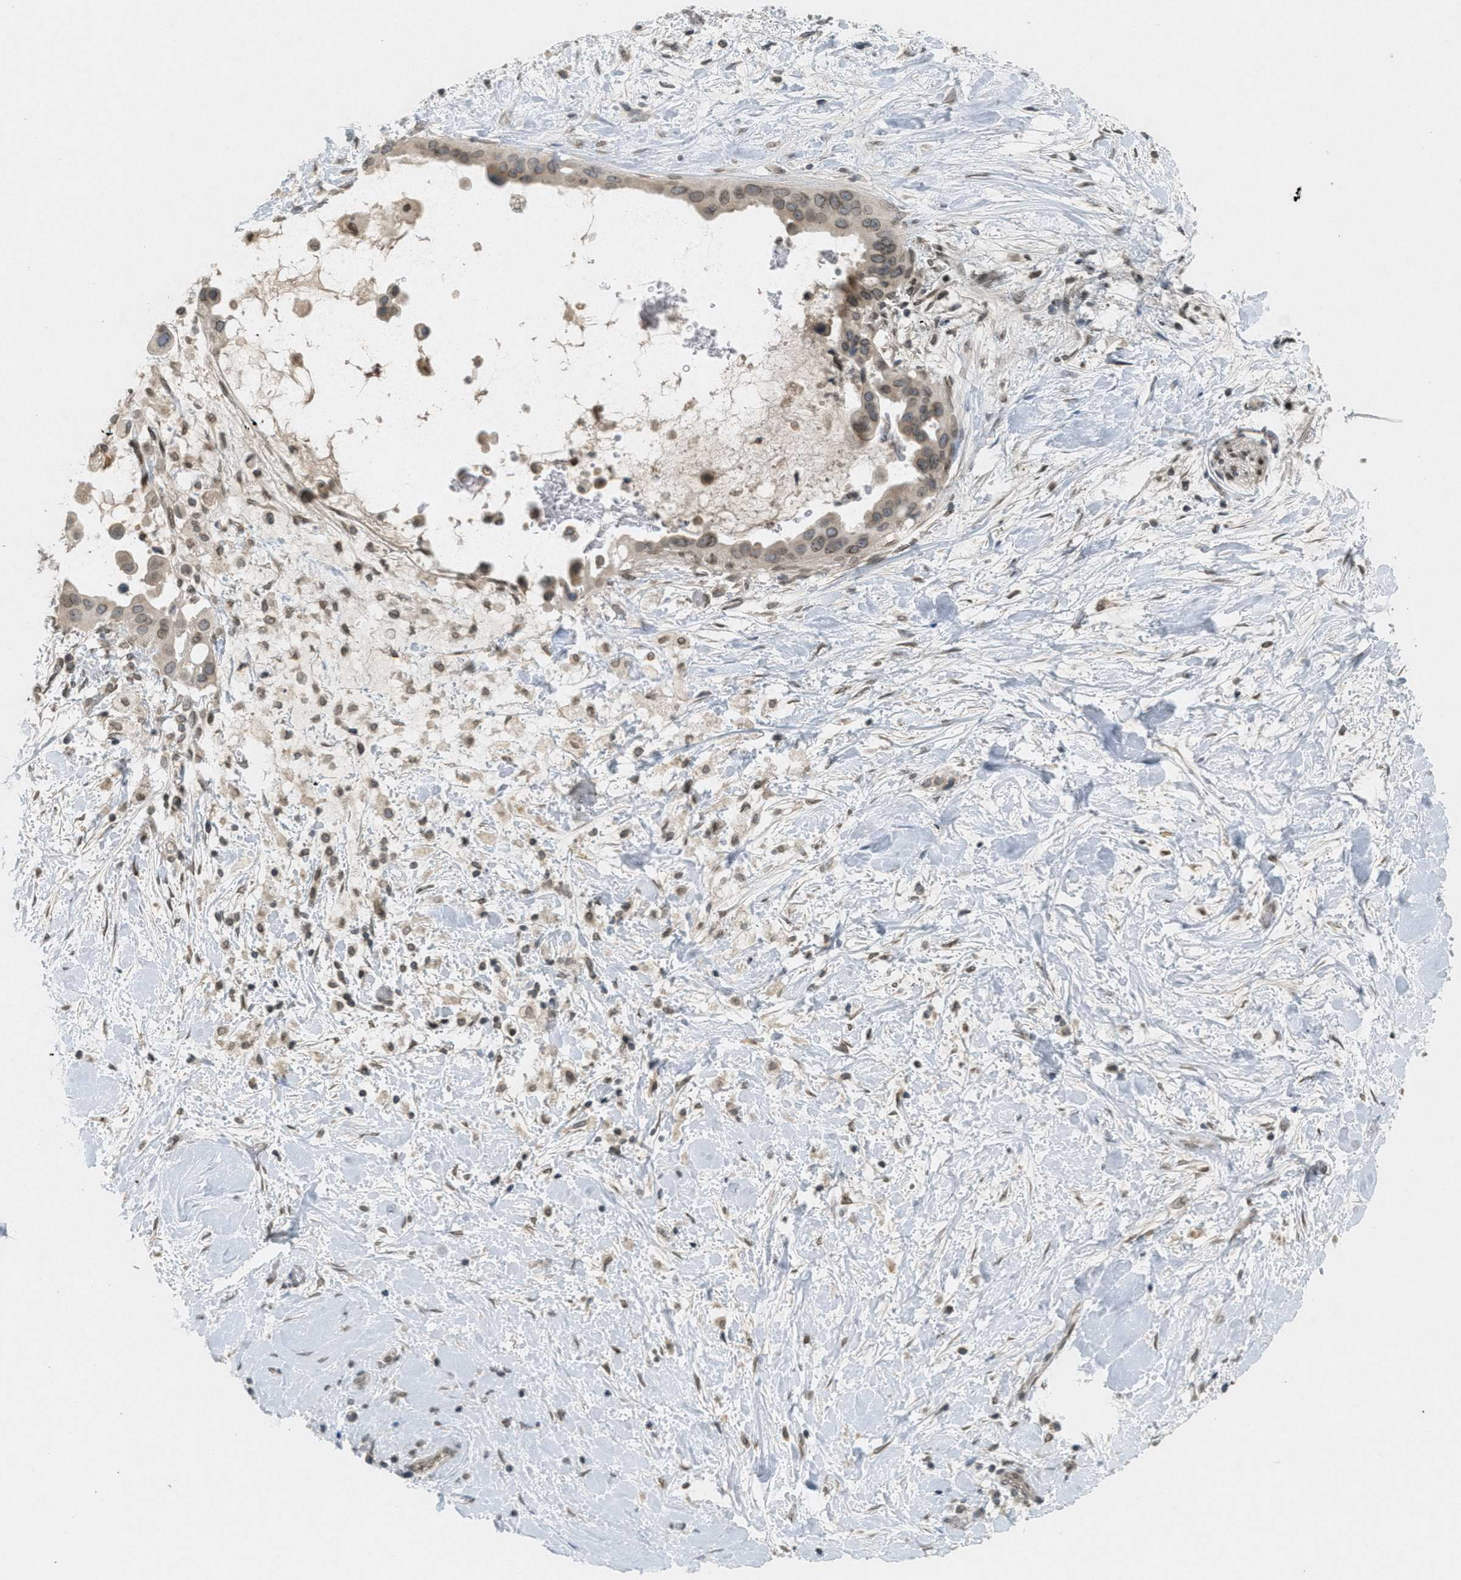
{"staining": {"intensity": "weak", "quantity": ">75%", "location": "cytoplasmic/membranous,nuclear"}, "tissue": "pancreatic cancer", "cell_type": "Tumor cells", "image_type": "cancer", "snomed": [{"axis": "morphology", "description": "Adenocarcinoma, NOS"}, {"axis": "topography", "description": "Pancreas"}], "caption": "Adenocarcinoma (pancreatic) stained for a protein (brown) reveals weak cytoplasmic/membranous and nuclear positive staining in about >75% of tumor cells.", "gene": "ABHD6", "patient": {"sex": "male", "age": 55}}